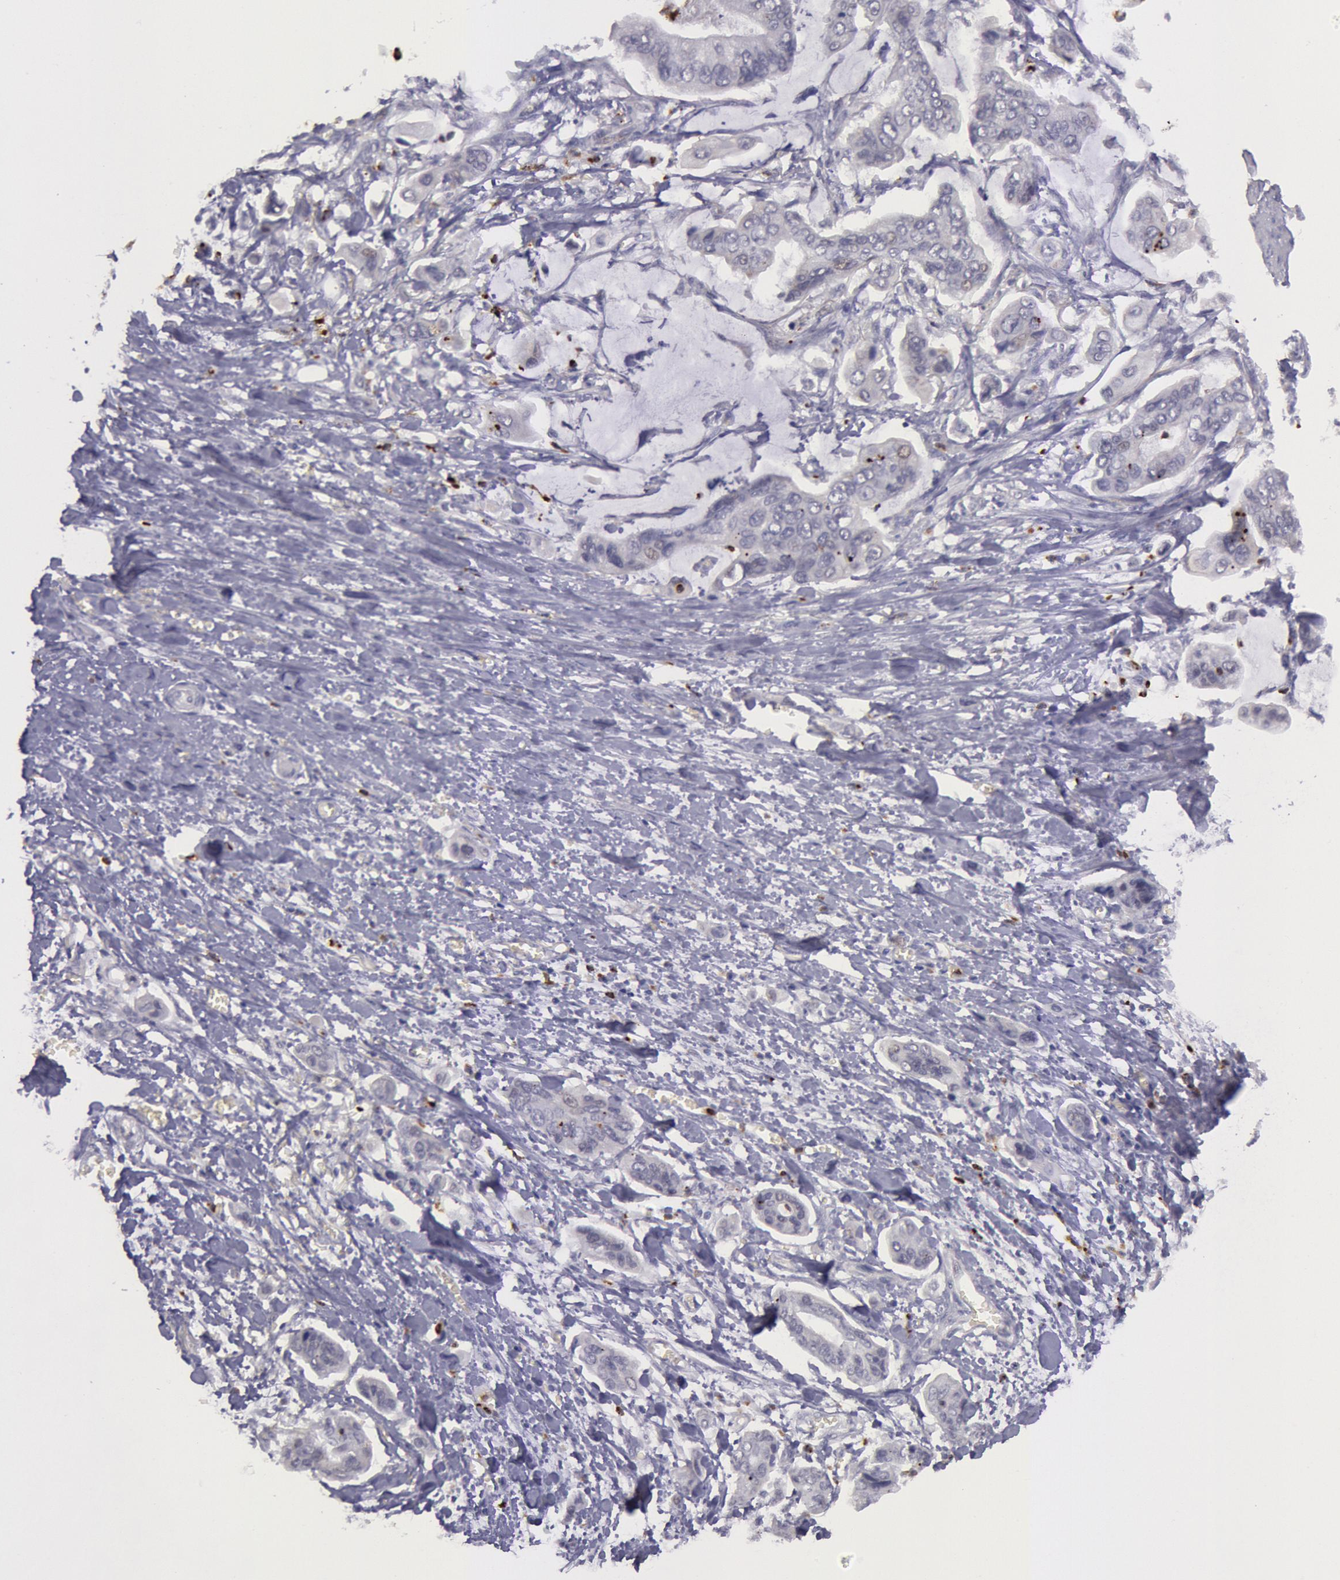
{"staining": {"intensity": "negative", "quantity": "none", "location": "none"}, "tissue": "stomach cancer", "cell_type": "Tumor cells", "image_type": "cancer", "snomed": [{"axis": "morphology", "description": "Adenocarcinoma, NOS"}, {"axis": "topography", "description": "Stomach, upper"}], "caption": "Tumor cells are negative for brown protein staining in stomach cancer (adenocarcinoma).", "gene": "KDM6A", "patient": {"sex": "male", "age": 80}}